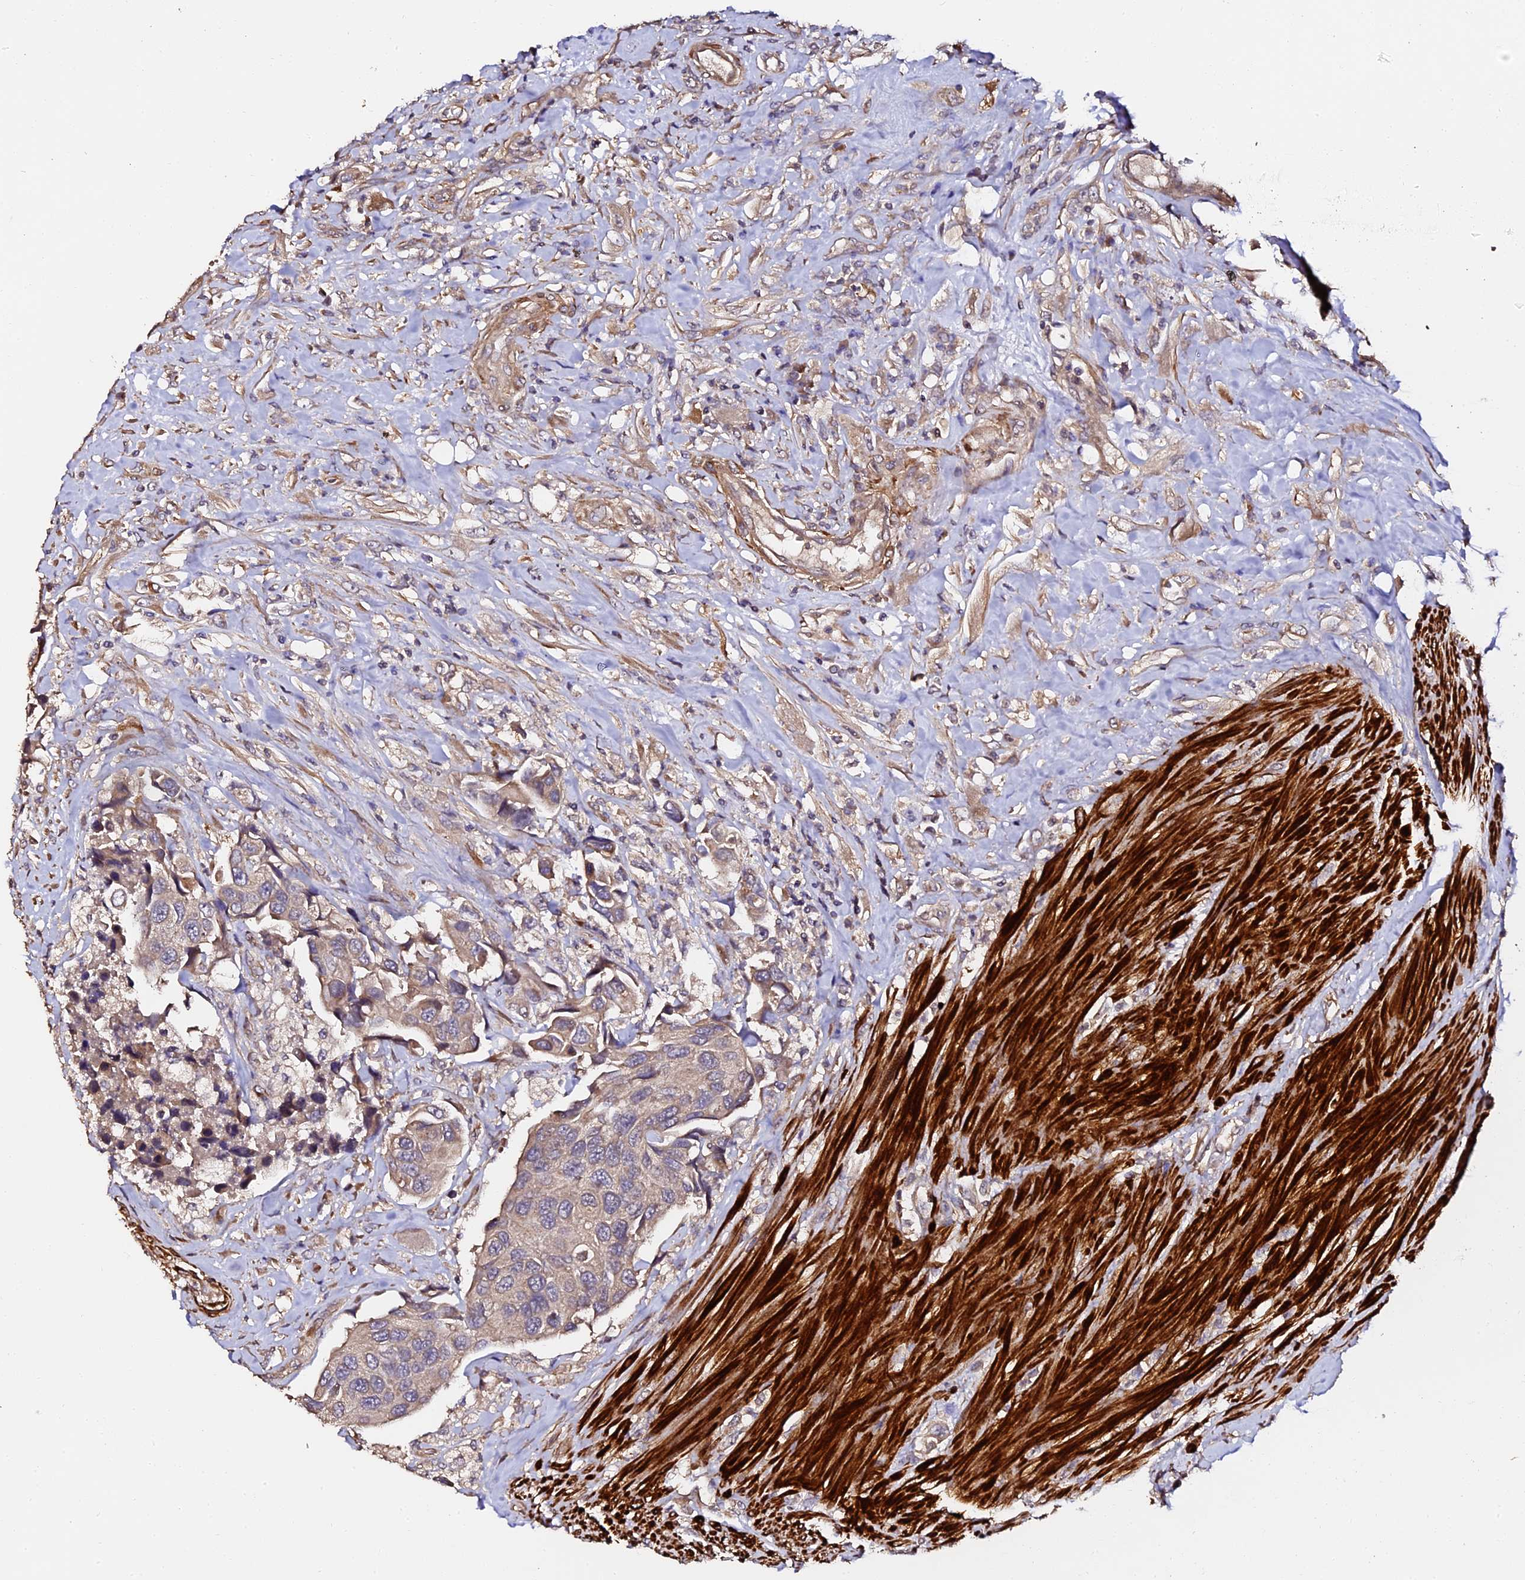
{"staining": {"intensity": "weak", "quantity": "<25%", "location": "cytoplasmic/membranous"}, "tissue": "urothelial cancer", "cell_type": "Tumor cells", "image_type": "cancer", "snomed": [{"axis": "morphology", "description": "Urothelial carcinoma, High grade"}, {"axis": "topography", "description": "Urinary bladder"}], "caption": "Immunohistochemical staining of human urothelial carcinoma (high-grade) displays no significant positivity in tumor cells. (DAB (3,3'-diaminobenzidine) immunohistochemistry (IHC) visualized using brightfield microscopy, high magnification).", "gene": "TDO2", "patient": {"sex": "male", "age": 74}}